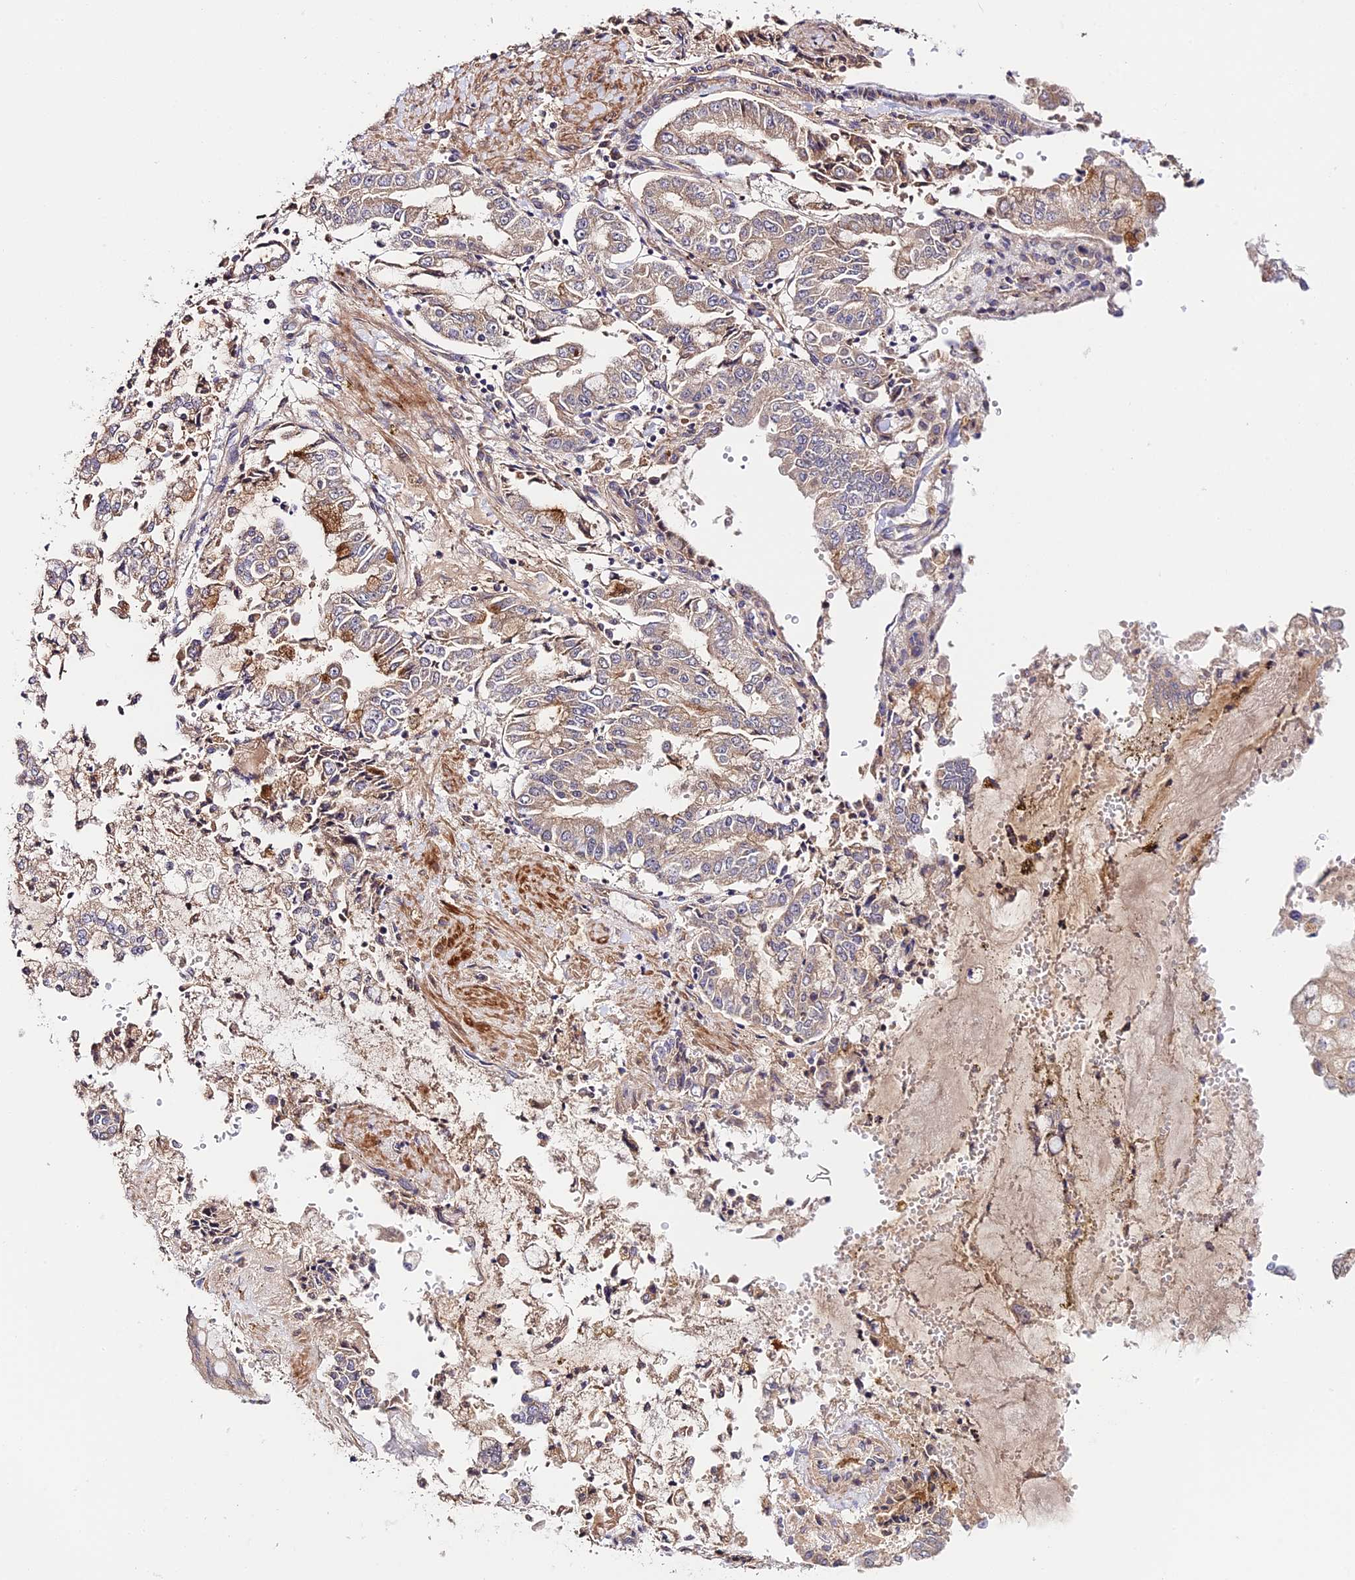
{"staining": {"intensity": "moderate", "quantity": "<25%", "location": "cytoplasmic/membranous"}, "tissue": "stomach cancer", "cell_type": "Tumor cells", "image_type": "cancer", "snomed": [{"axis": "morphology", "description": "Adenocarcinoma, NOS"}, {"axis": "topography", "description": "Stomach"}], "caption": "Immunohistochemical staining of human stomach adenocarcinoma demonstrates moderate cytoplasmic/membranous protein staining in approximately <25% of tumor cells. The staining is performed using DAB (3,3'-diaminobenzidine) brown chromogen to label protein expression. The nuclei are counter-stained blue using hematoxylin.", "gene": "C3orf20", "patient": {"sex": "male", "age": 76}}